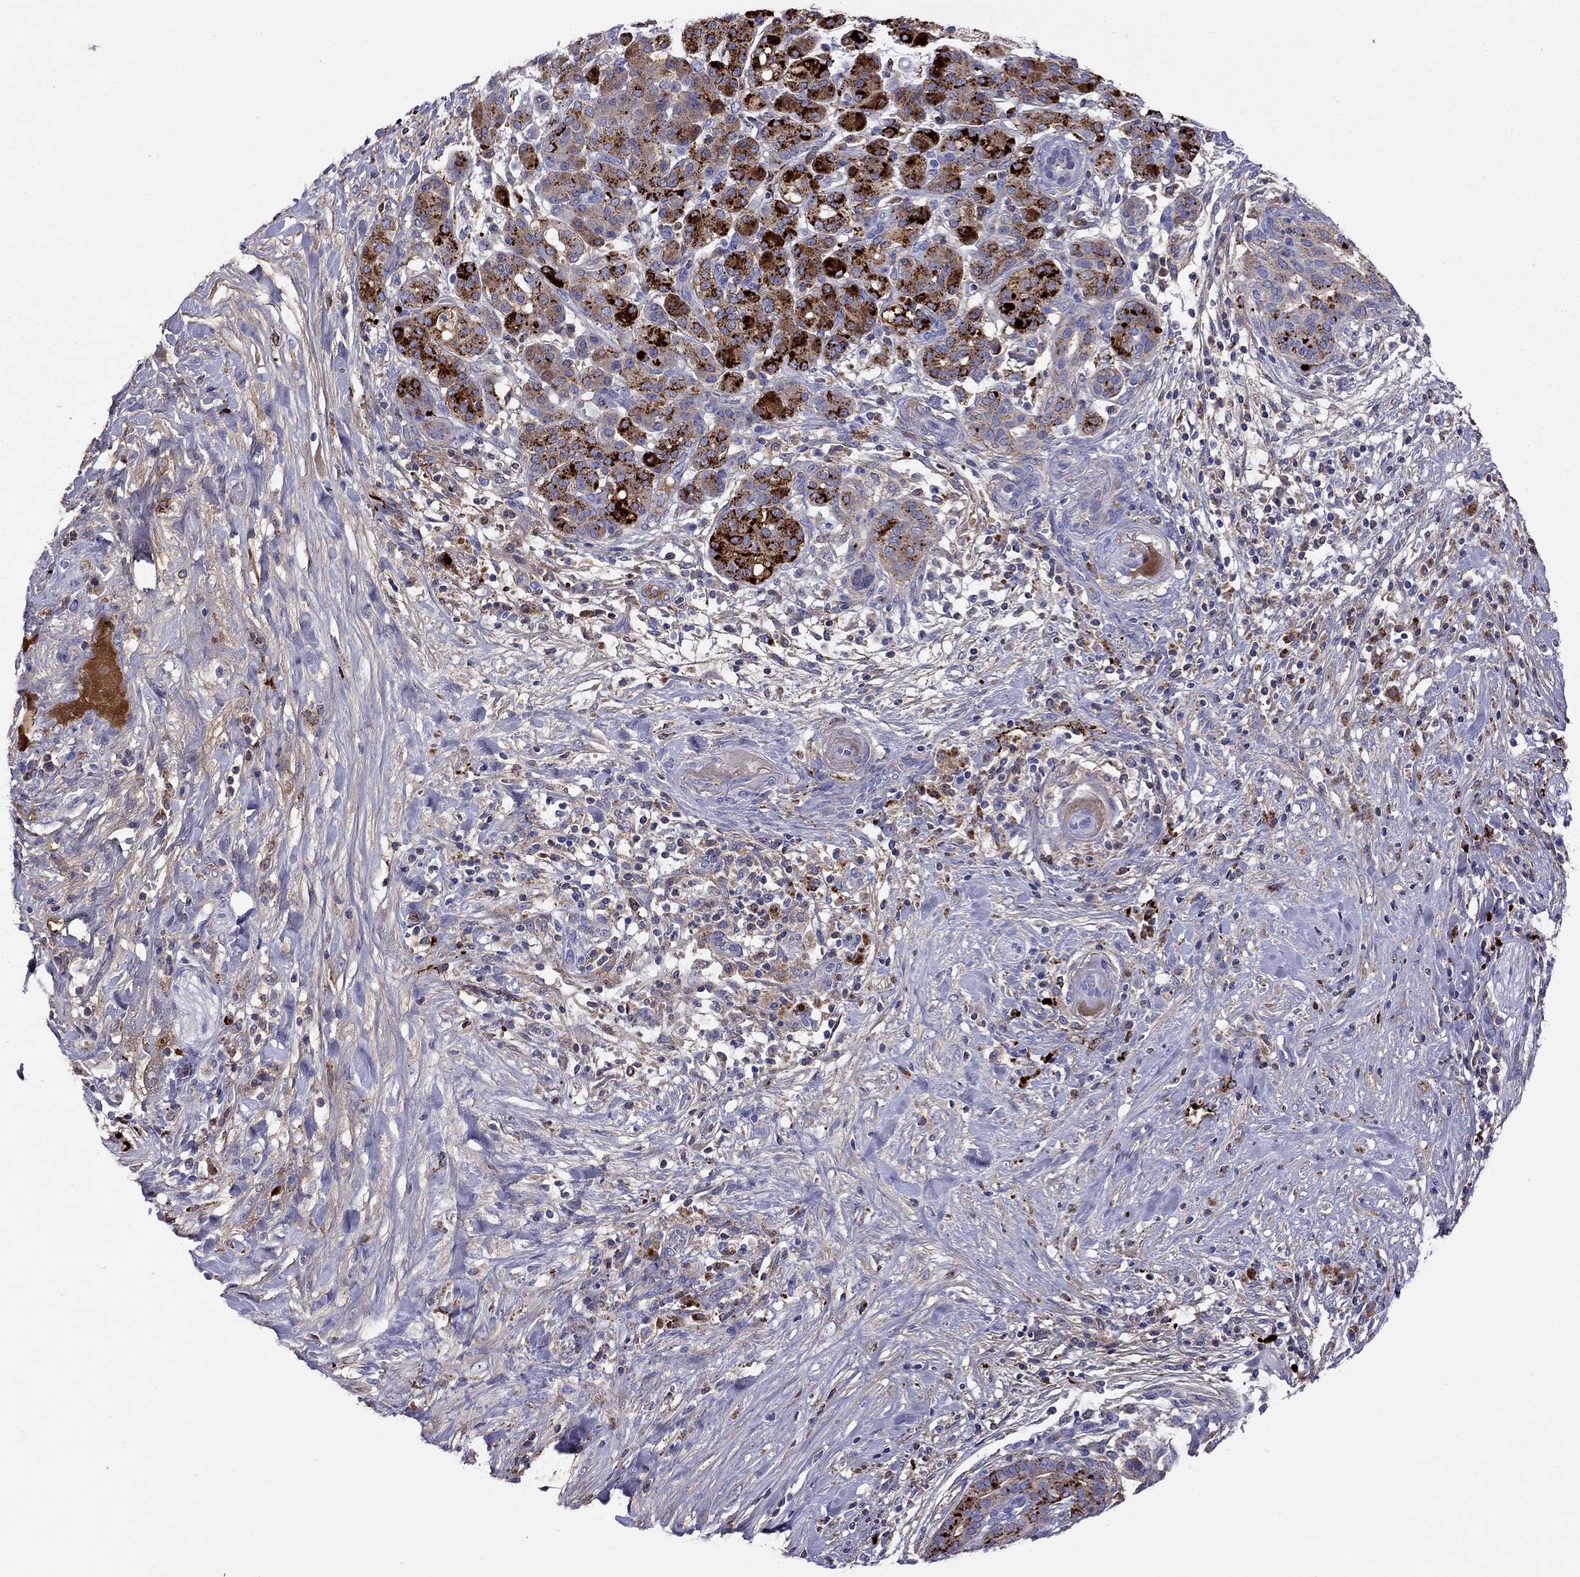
{"staining": {"intensity": "strong", "quantity": "25%-75%", "location": "cytoplasmic/membranous"}, "tissue": "pancreatic cancer", "cell_type": "Tumor cells", "image_type": "cancer", "snomed": [{"axis": "morphology", "description": "Adenocarcinoma, NOS"}, {"axis": "topography", "description": "Pancreas"}], "caption": "DAB immunohistochemical staining of human pancreatic adenocarcinoma shows strong cytoplasmic/membranous protein staining in about 25%-75% of tumor cells.", "gene": "SERPINA3", "patient": {"sex": "male", "age": 44}}